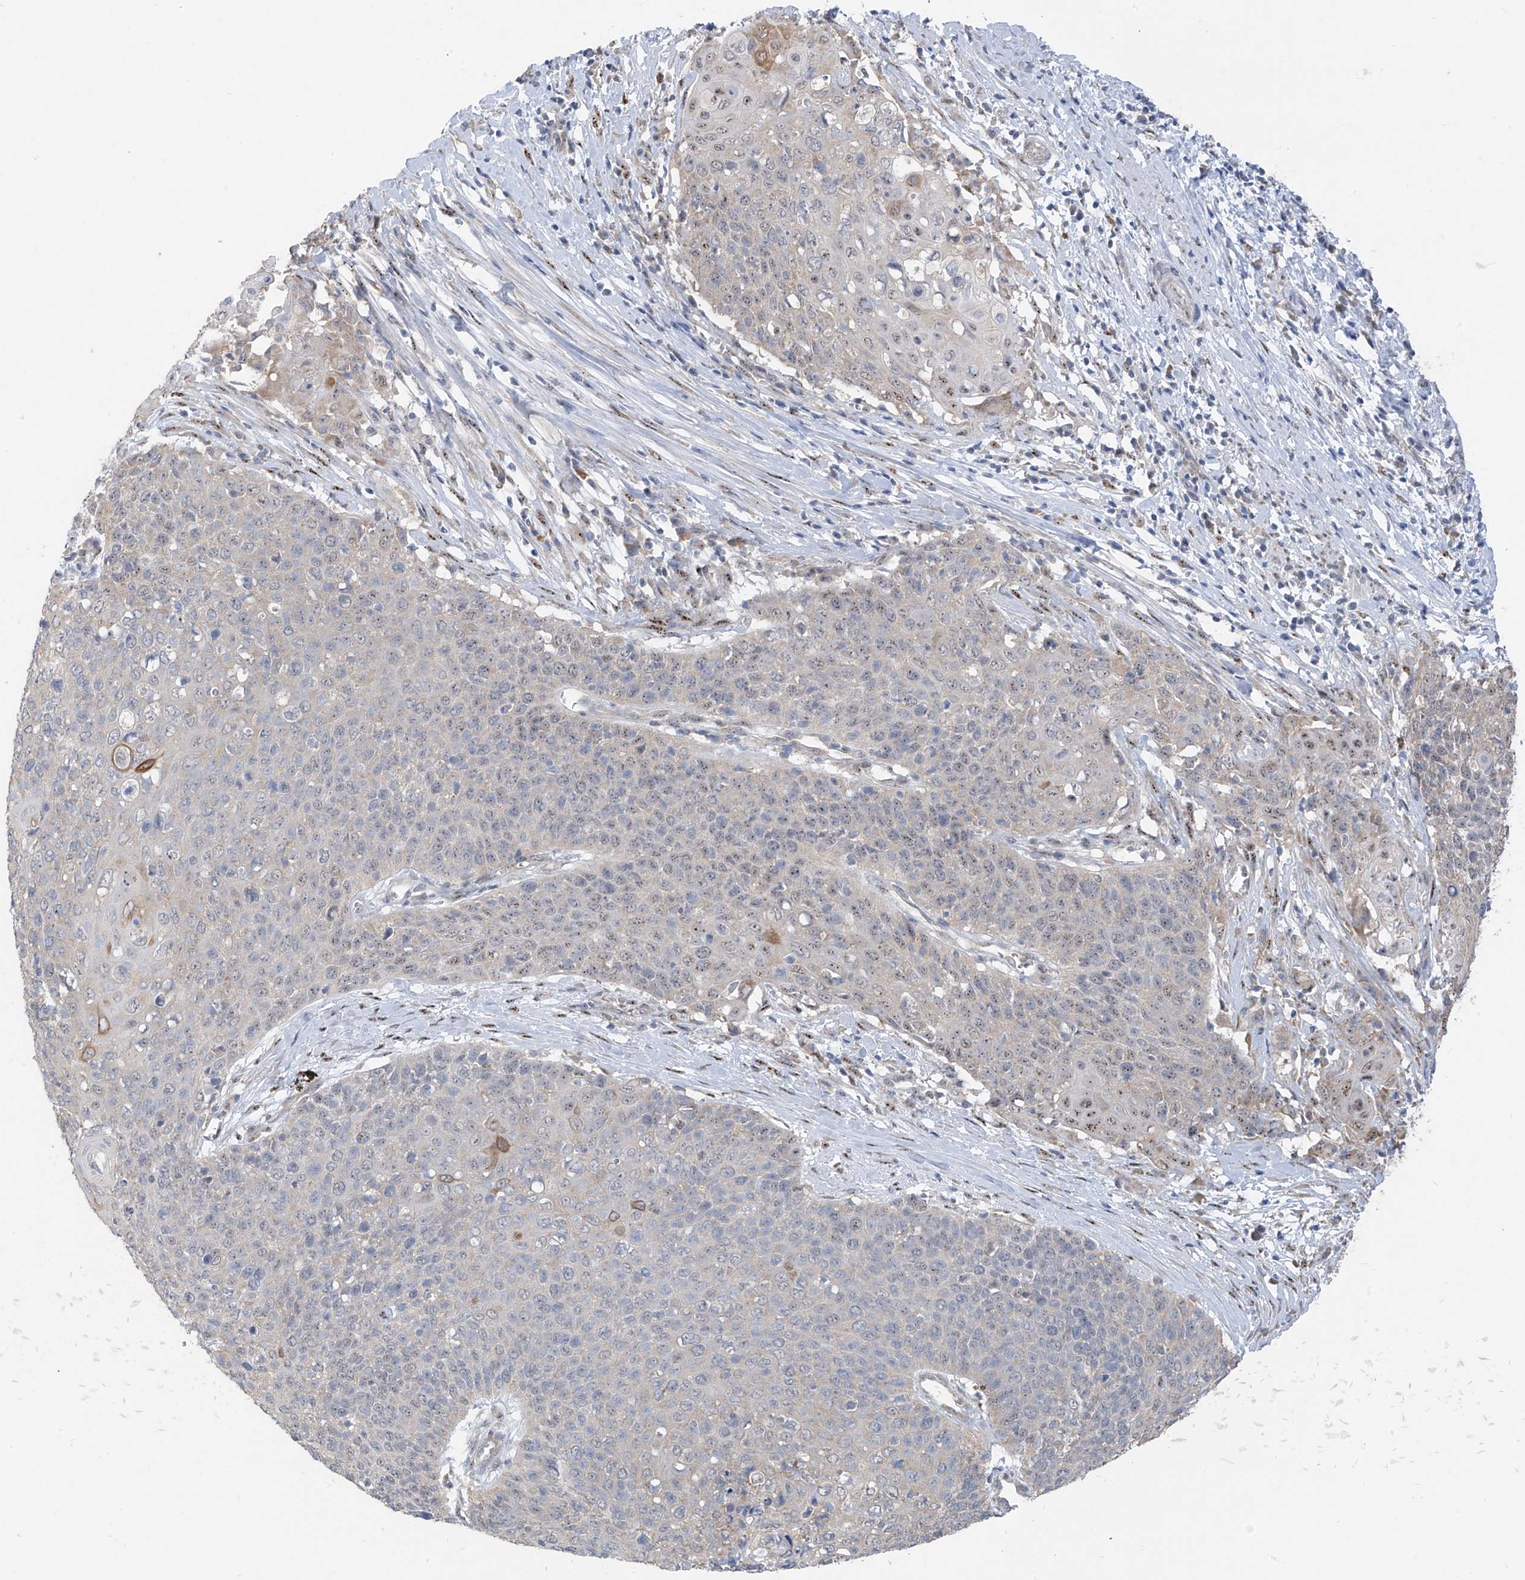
{"staining": {"intensity": "weak", "quantity": "25%-75%", "location": "nuclear"}, "tissue": "cervical cancer", "cell_type": "Tumor cells", "image_type": "cancer", "snomed": [{"axis": "morphology", "description": "Squamous cell carcinoma, NOS"}, {"axis": "topography", "description": "Cervix"}], "caption": "A brown stain labels weak nuclear positivity of a protein in human cervical cancer tumor cells.", "gene": "RPL4", "patient": {"sex": "female", "age": 39}}